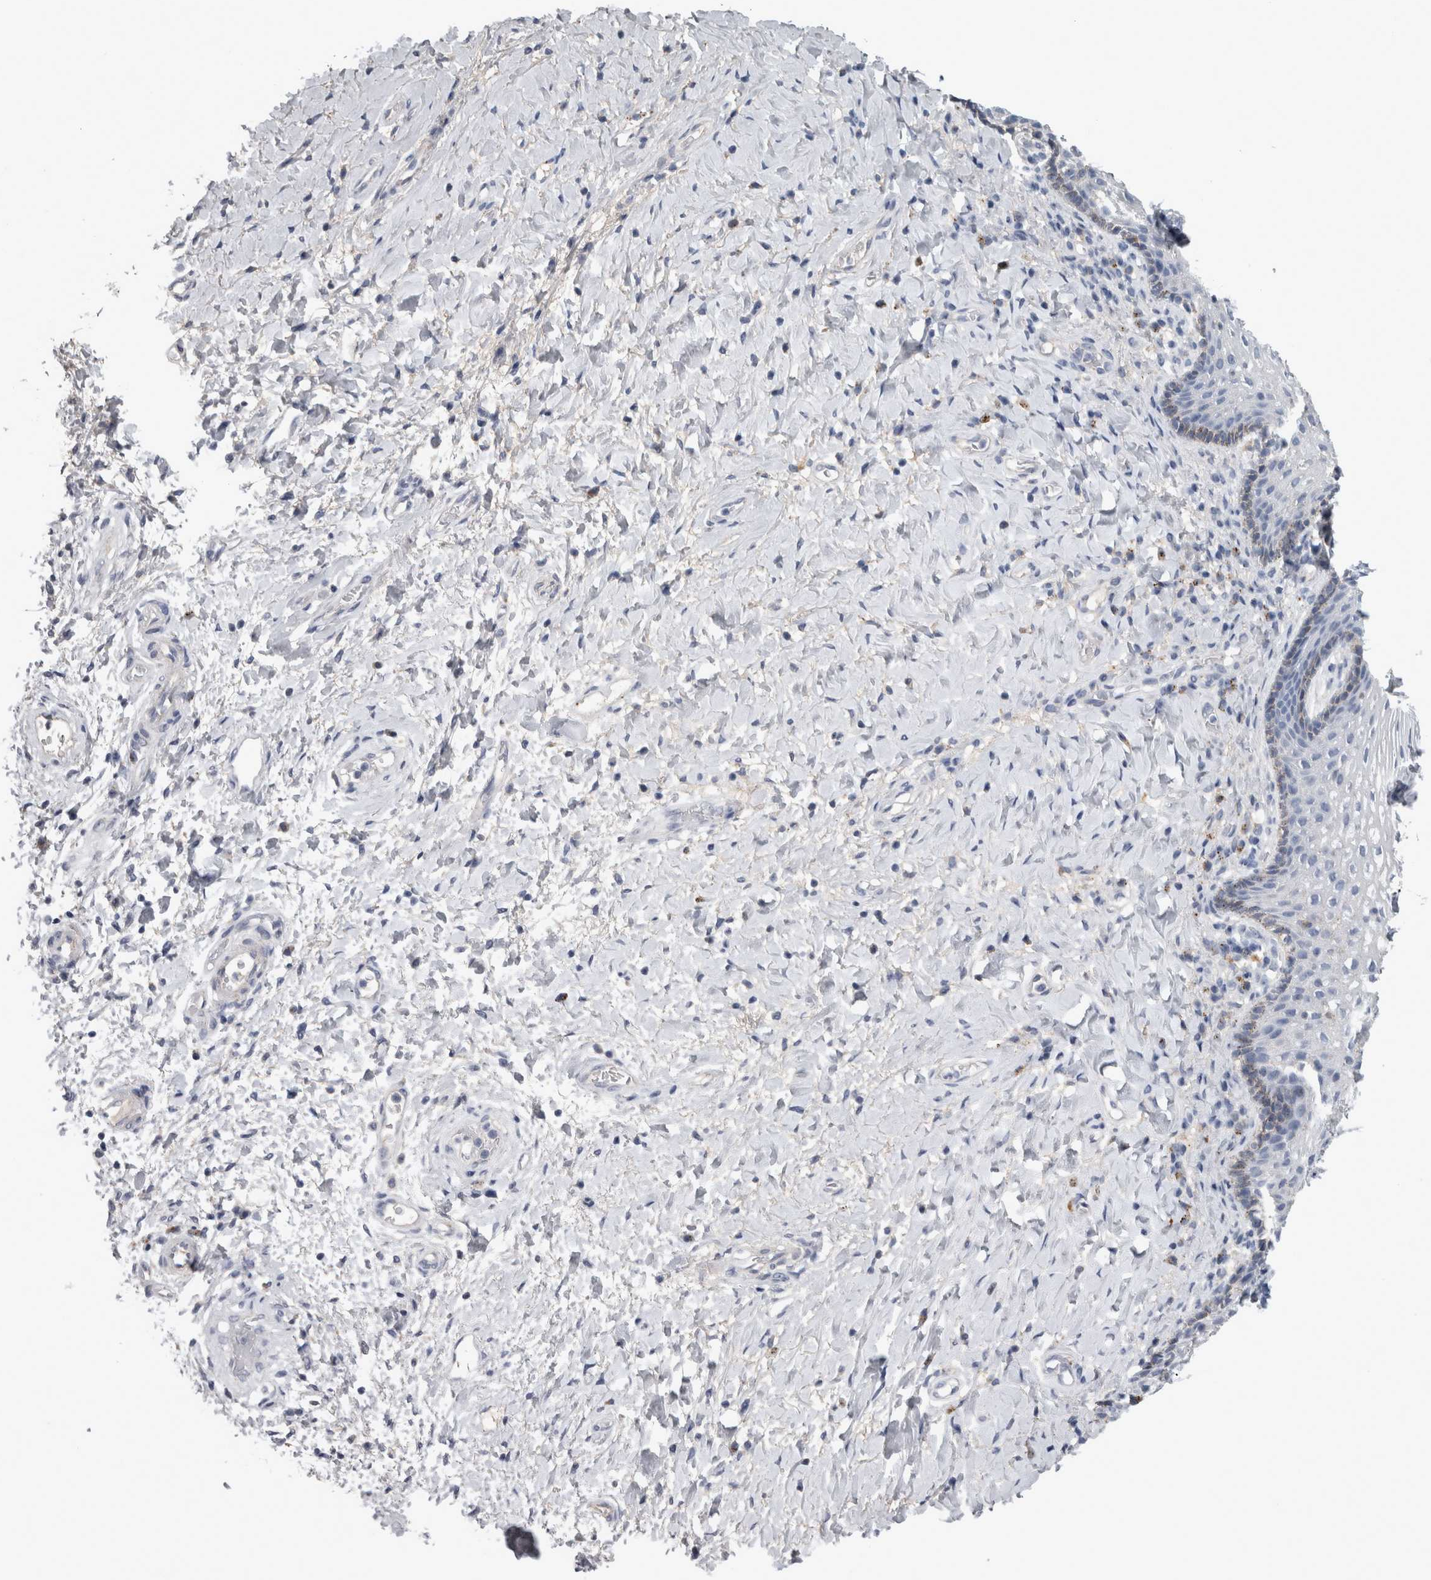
{"staining": {"intensity": "negative", "quantity": "none", "location": "none"}, "tissue": "vagina", "cell_type": "Squamous epithelial cells", "image_type": "normal", "snomed": [{"axis": "morphology", "description": "Normal tissue, NOS"}, {"axis": "topography", "description": "Vagina"}], "caption": "Immunohistochemistry image of unremarkable vagina: vagina stained with DAB (3,3'-diaminobenzidine) shows no significant protein staining in squamous epithelial cells.", "gene": "DPP7", "patient": {"sex": "female", "age": 60}}